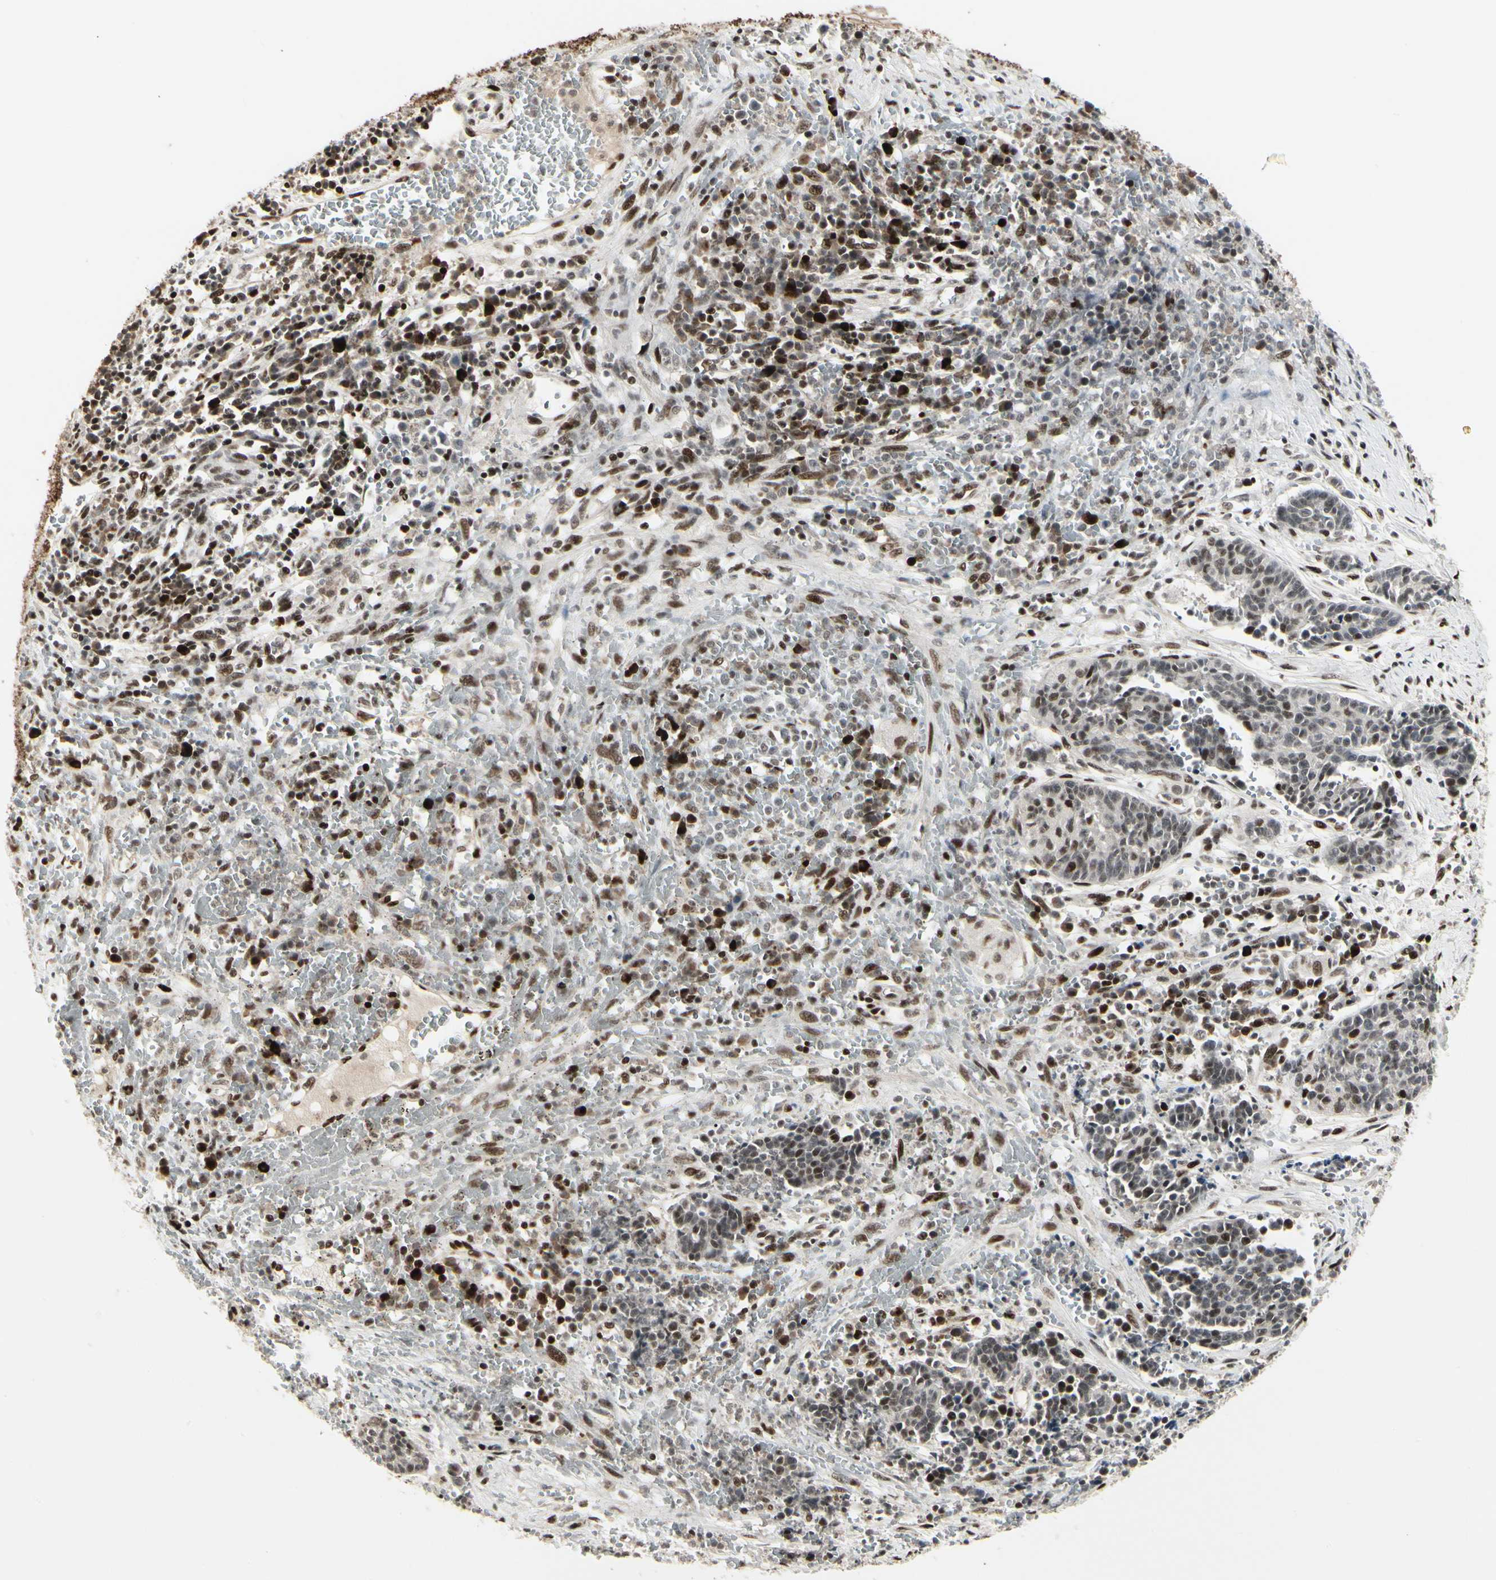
{"staining": {"intensity": "weak", "quantity": "25%-75%", "location": "nuclear"}, "tissue": "cervical cancer", "cell_type": "Tumor cells", "image_type": "cancer", "snomed": [{"axis": "morphology", "description": "Squamous cell carcinoma, NOS"}, {"axis": "topography", "description": "Cervix"}], "caption": "DAB (3,3'-diaminobenzidine) immunohistochemical staining of human cervical cancer (squamous cell carcinoma) displays weak nuclear protein expression in about 25%-75% of tumor cells.", "gene": "FOXJ2", "patient": {"sex": "female", "age": 35}}